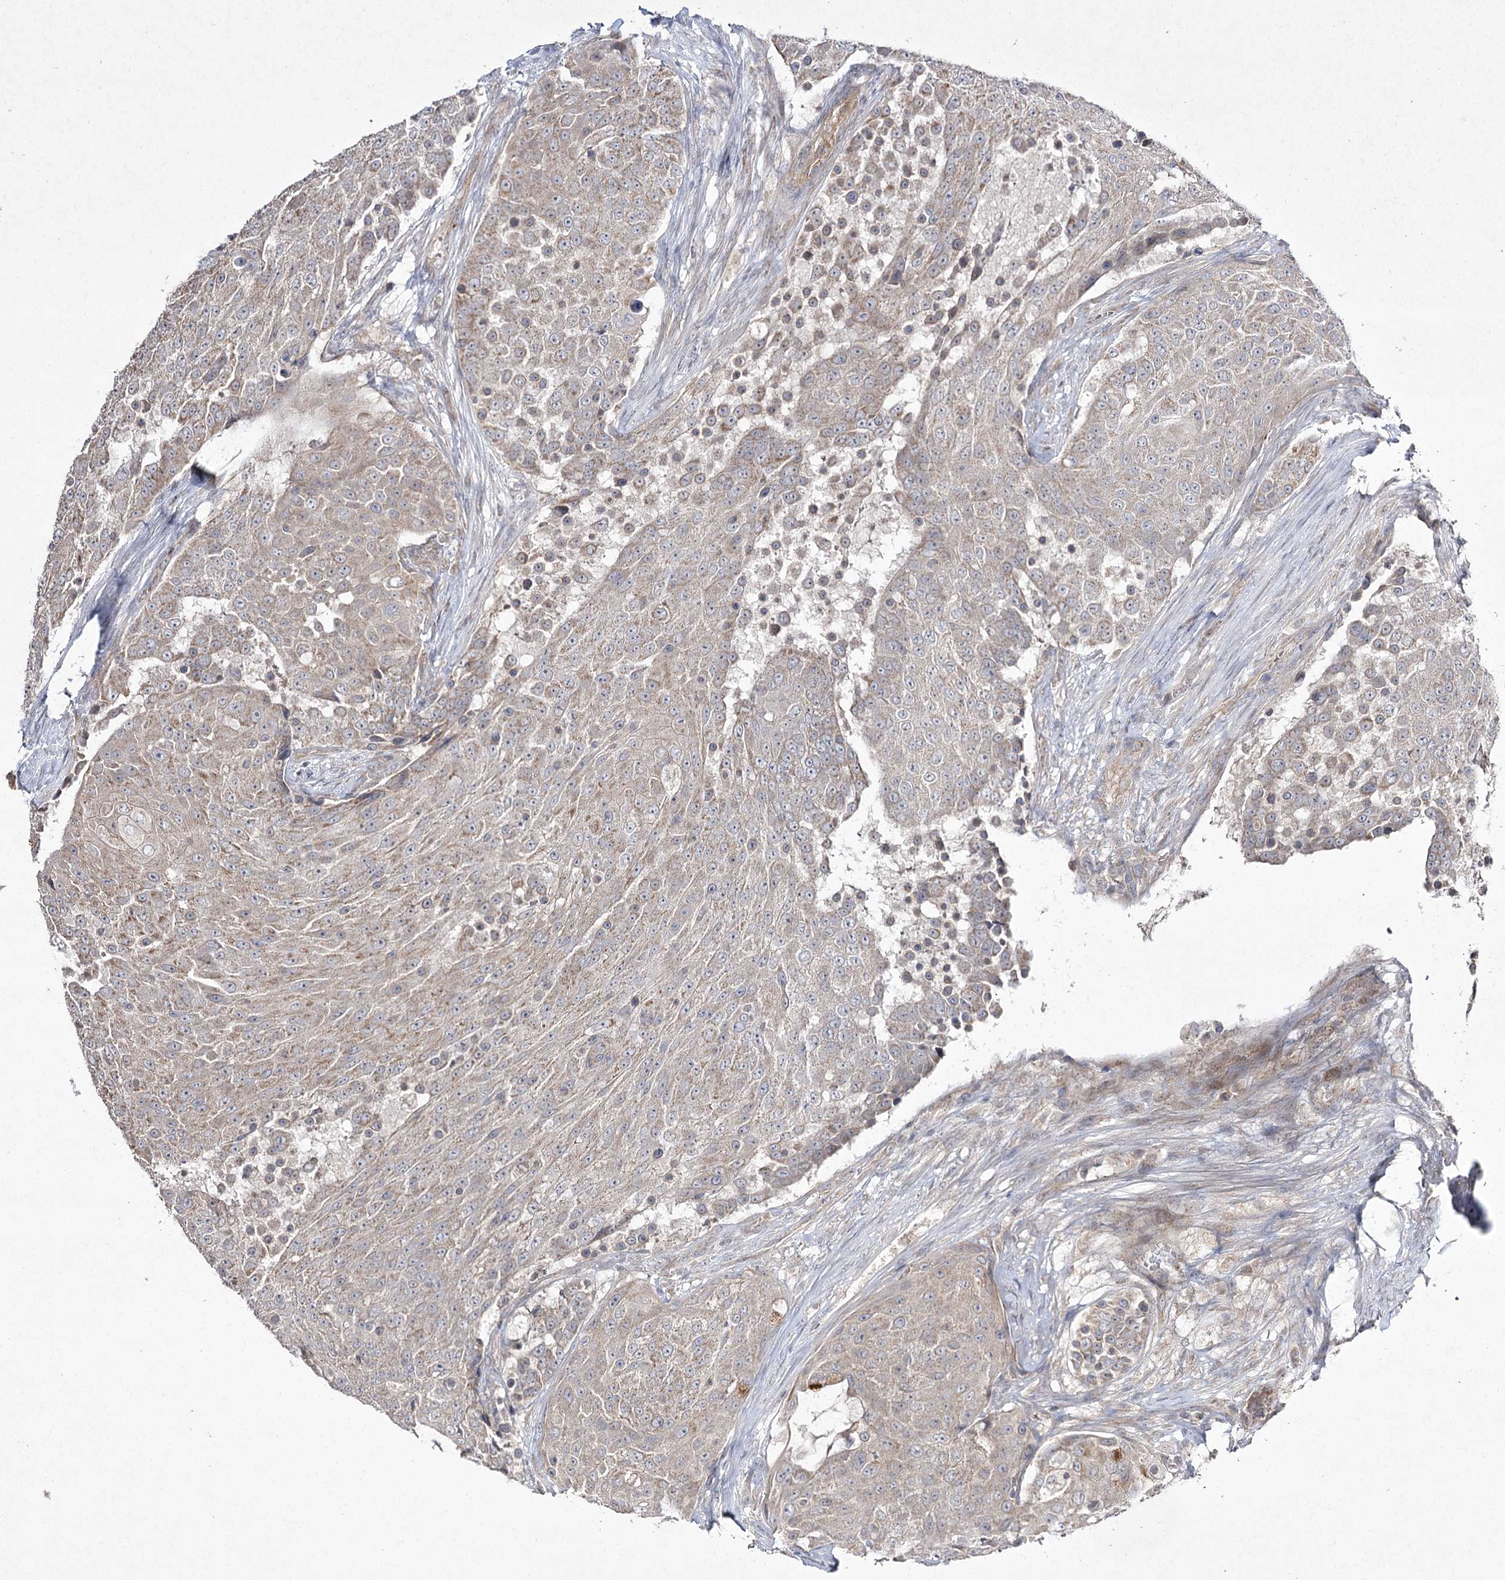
{"staining": {"intensity": "weak", "quantity": "<25%", "location": "cytoplasmic/membranous"}, "tissue": "urothelial cancer", "cell_type": "Tumor cells", "image_type": "cancer", "snomed": [{"axis": "morphology", "description": "Urothelial carcinoma, High grade"}, {"axis": "topography", "description": "Urinary bladder"}], "caption": "Immunohistochemical staining of human high-grade urothelial carcinoma demonstrates no significant staining in tumor cells.", "gene": "FANCL", "patient": {"sex": "female", "age": 63}}